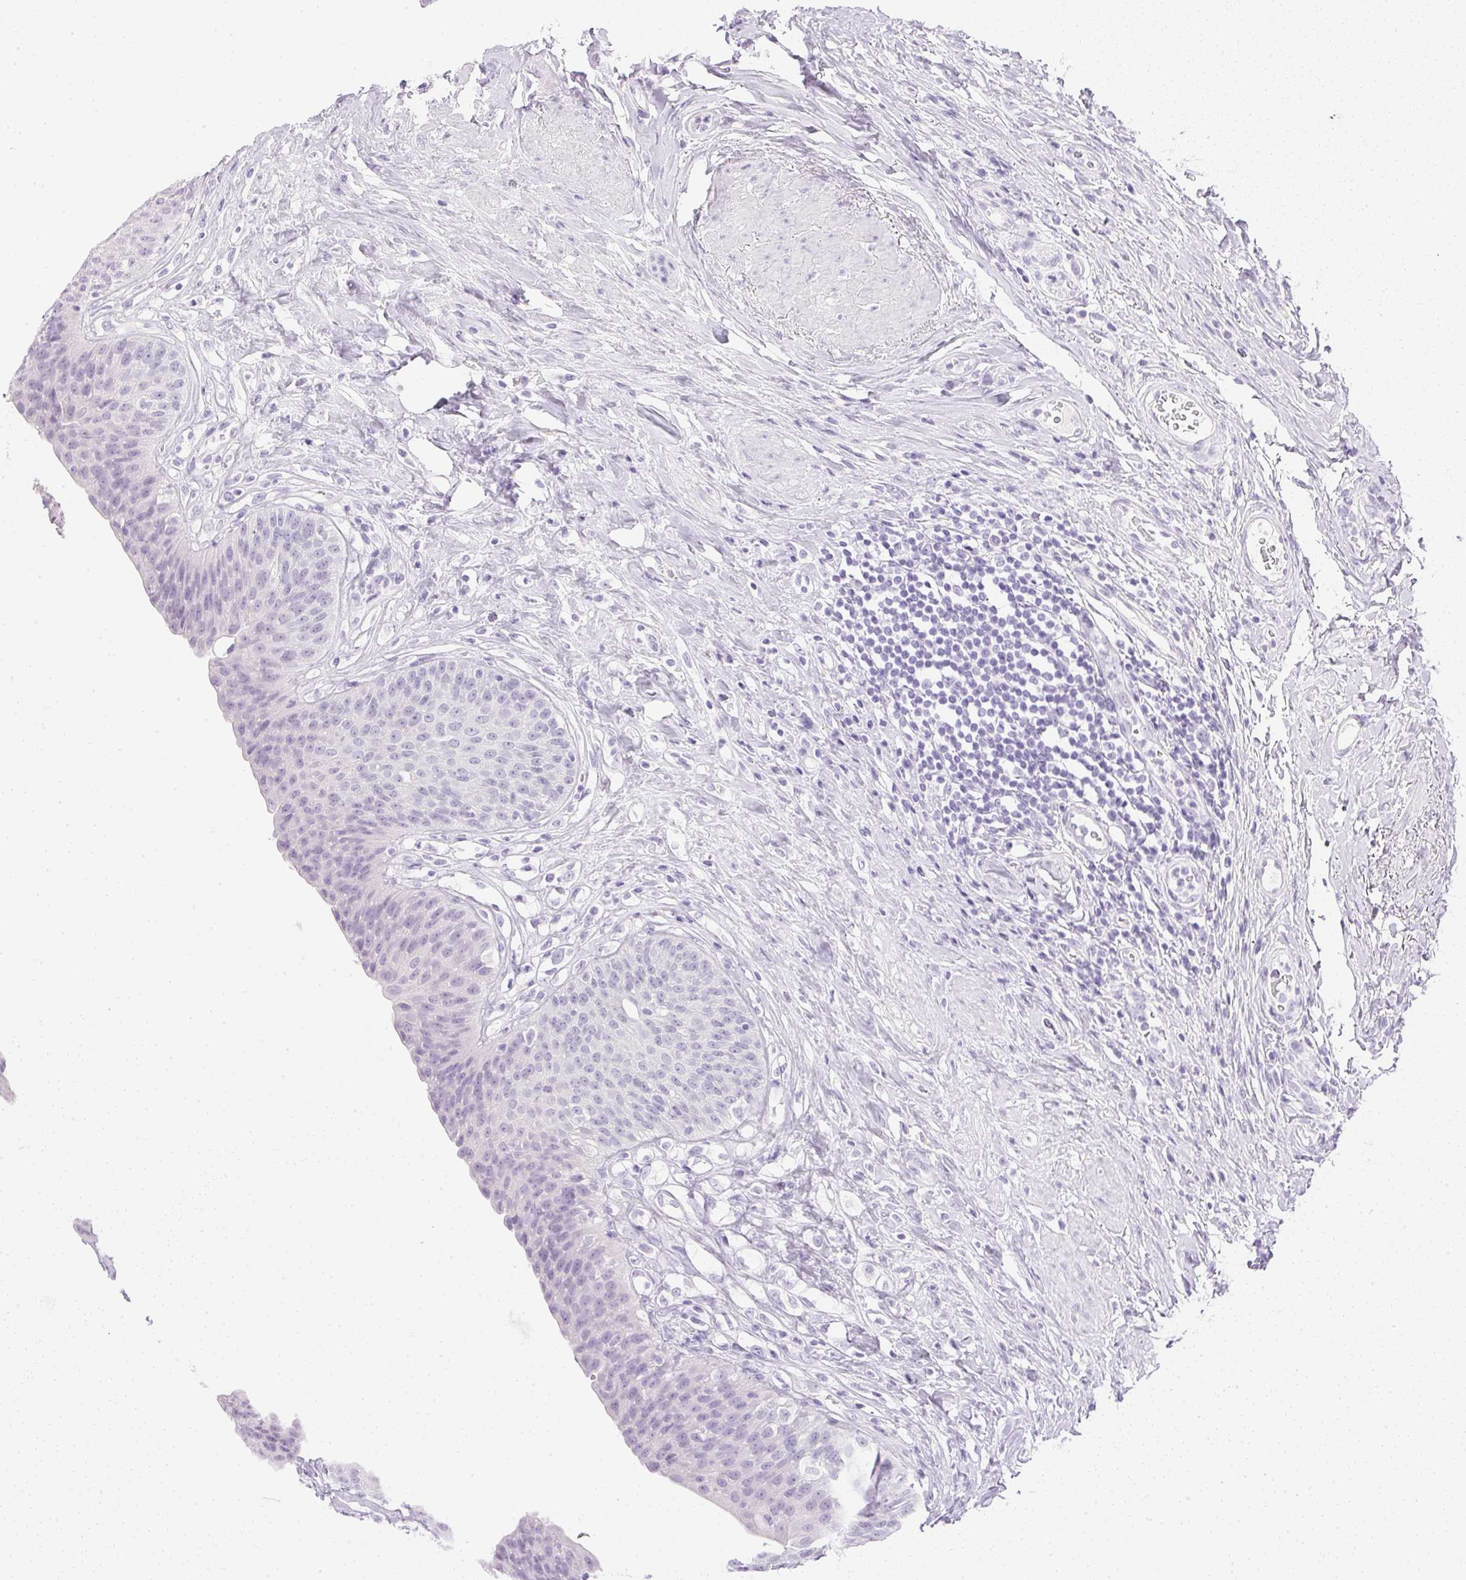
{"staining": {"intensity": "negative", "quantity": "none", "location": "none"}, "tissue": "urinary bladder", "cell_type": "Urothelial cells", "image_type": "normal", "snomed": [{"axis": "morphology", "description": "Normal tissue, NOS"}, {"axis": "topography", "description": "Urinary bladder"}], "caption": "Urothelial cells are negative for protein expression in benign human urinary bladder. Brightfield microscopy of immunohistochemistry stained with DAB (3,3'-diaminobenzidine) (brown) and hematoxylin (blue), captured at high magnification.", "gene": "CPB1", "patient": {"sex": "female", "age": 56}}